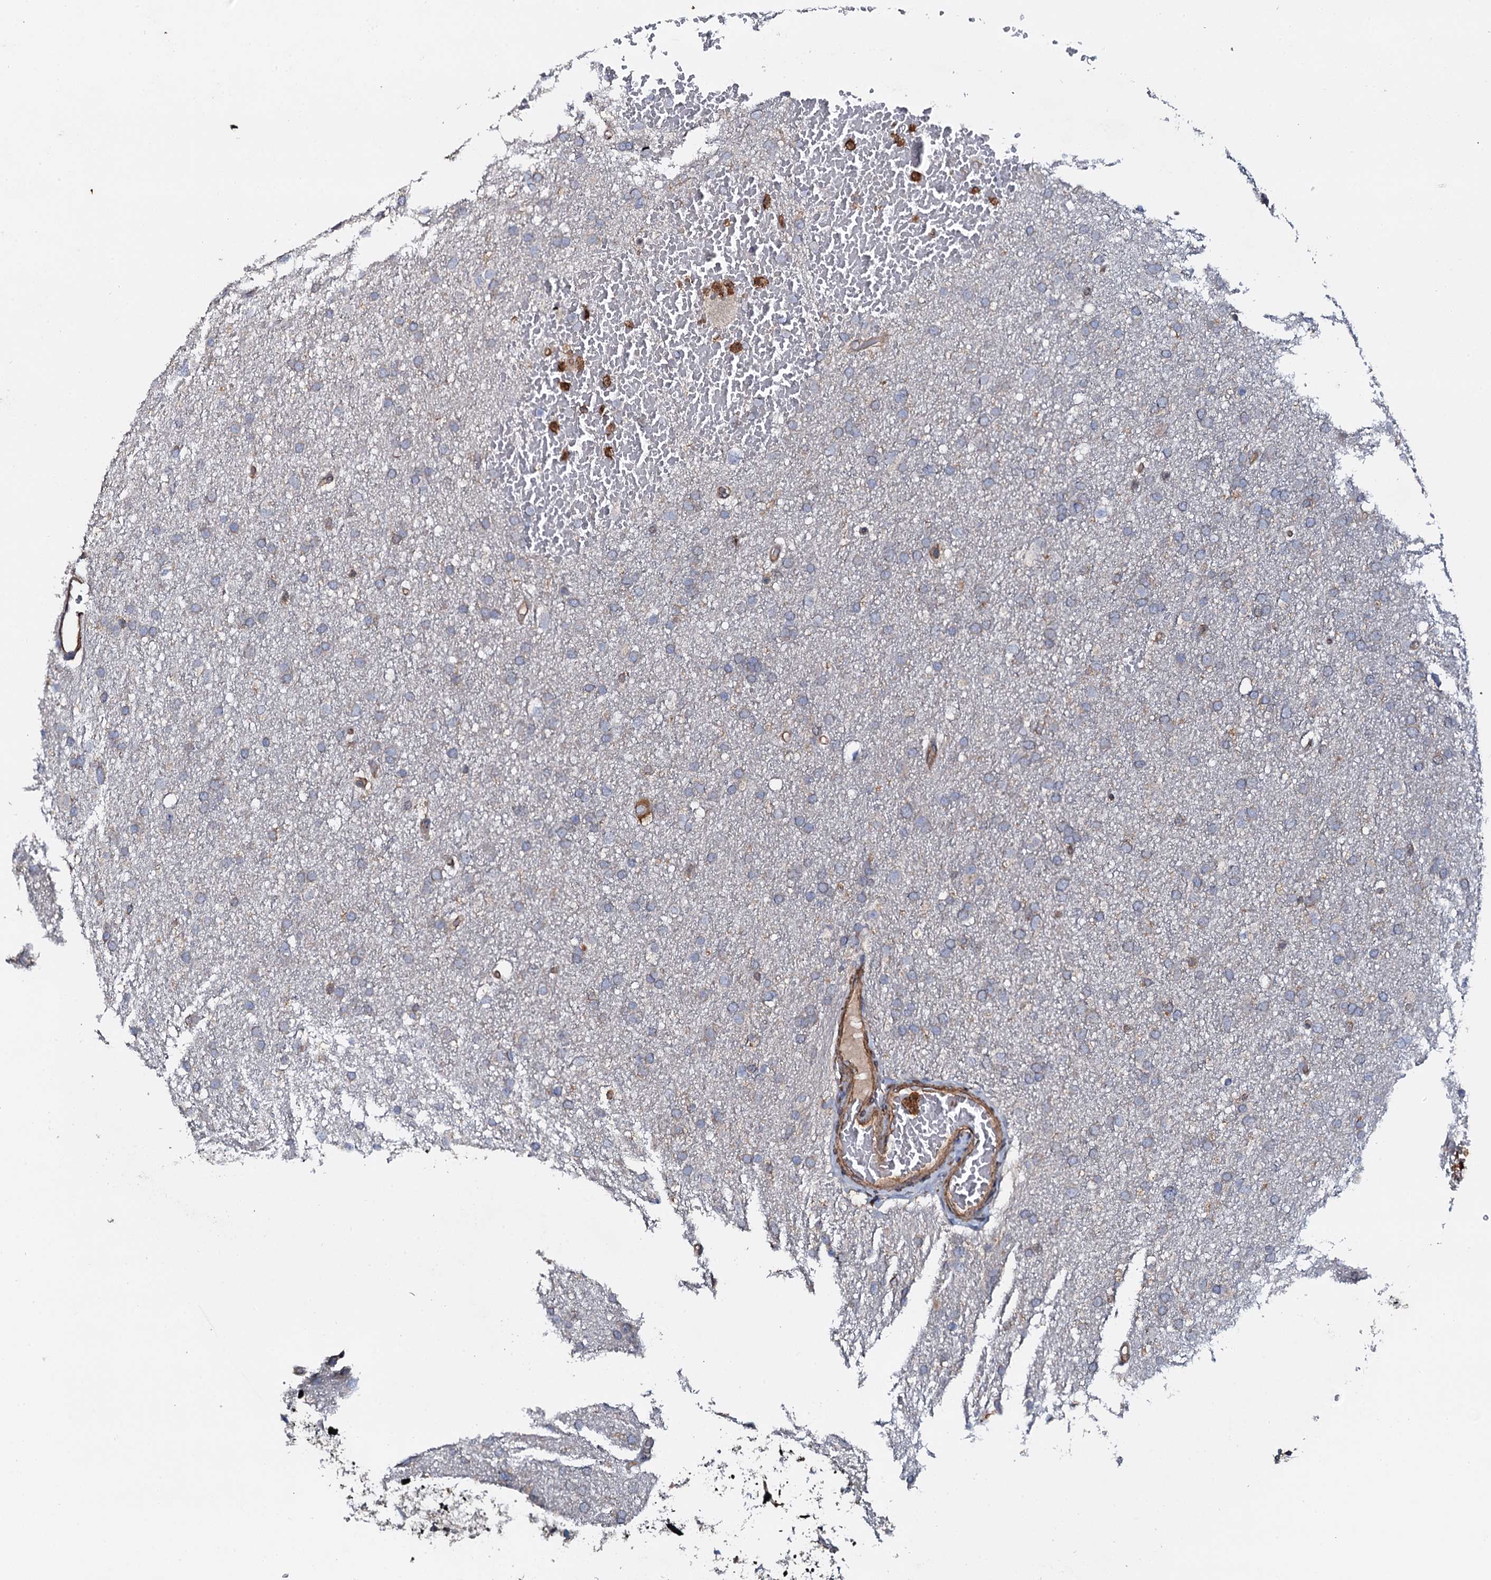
{"staining": {"intensity": "weak", "quantity": "<25%", "location": "cytoplasmic/membranous"}, "tissue": "glioma", "cell_type": "Tumor cells", "image_type": "cancer", "snomed": [{"axis": "morphology", "description": "Glioma, malignant, High grade"}, {"axis": "topography", "description": "Cerebral cortex"}], "caption": "IHC micrograph of neoplastic tissue: glioma stained with DAB (3,3'-diaminobenzidine) reveals no significant protein expression in tumor cells.", "gene": "GRK2", "patient": {"sex": "female", "age": 36}}